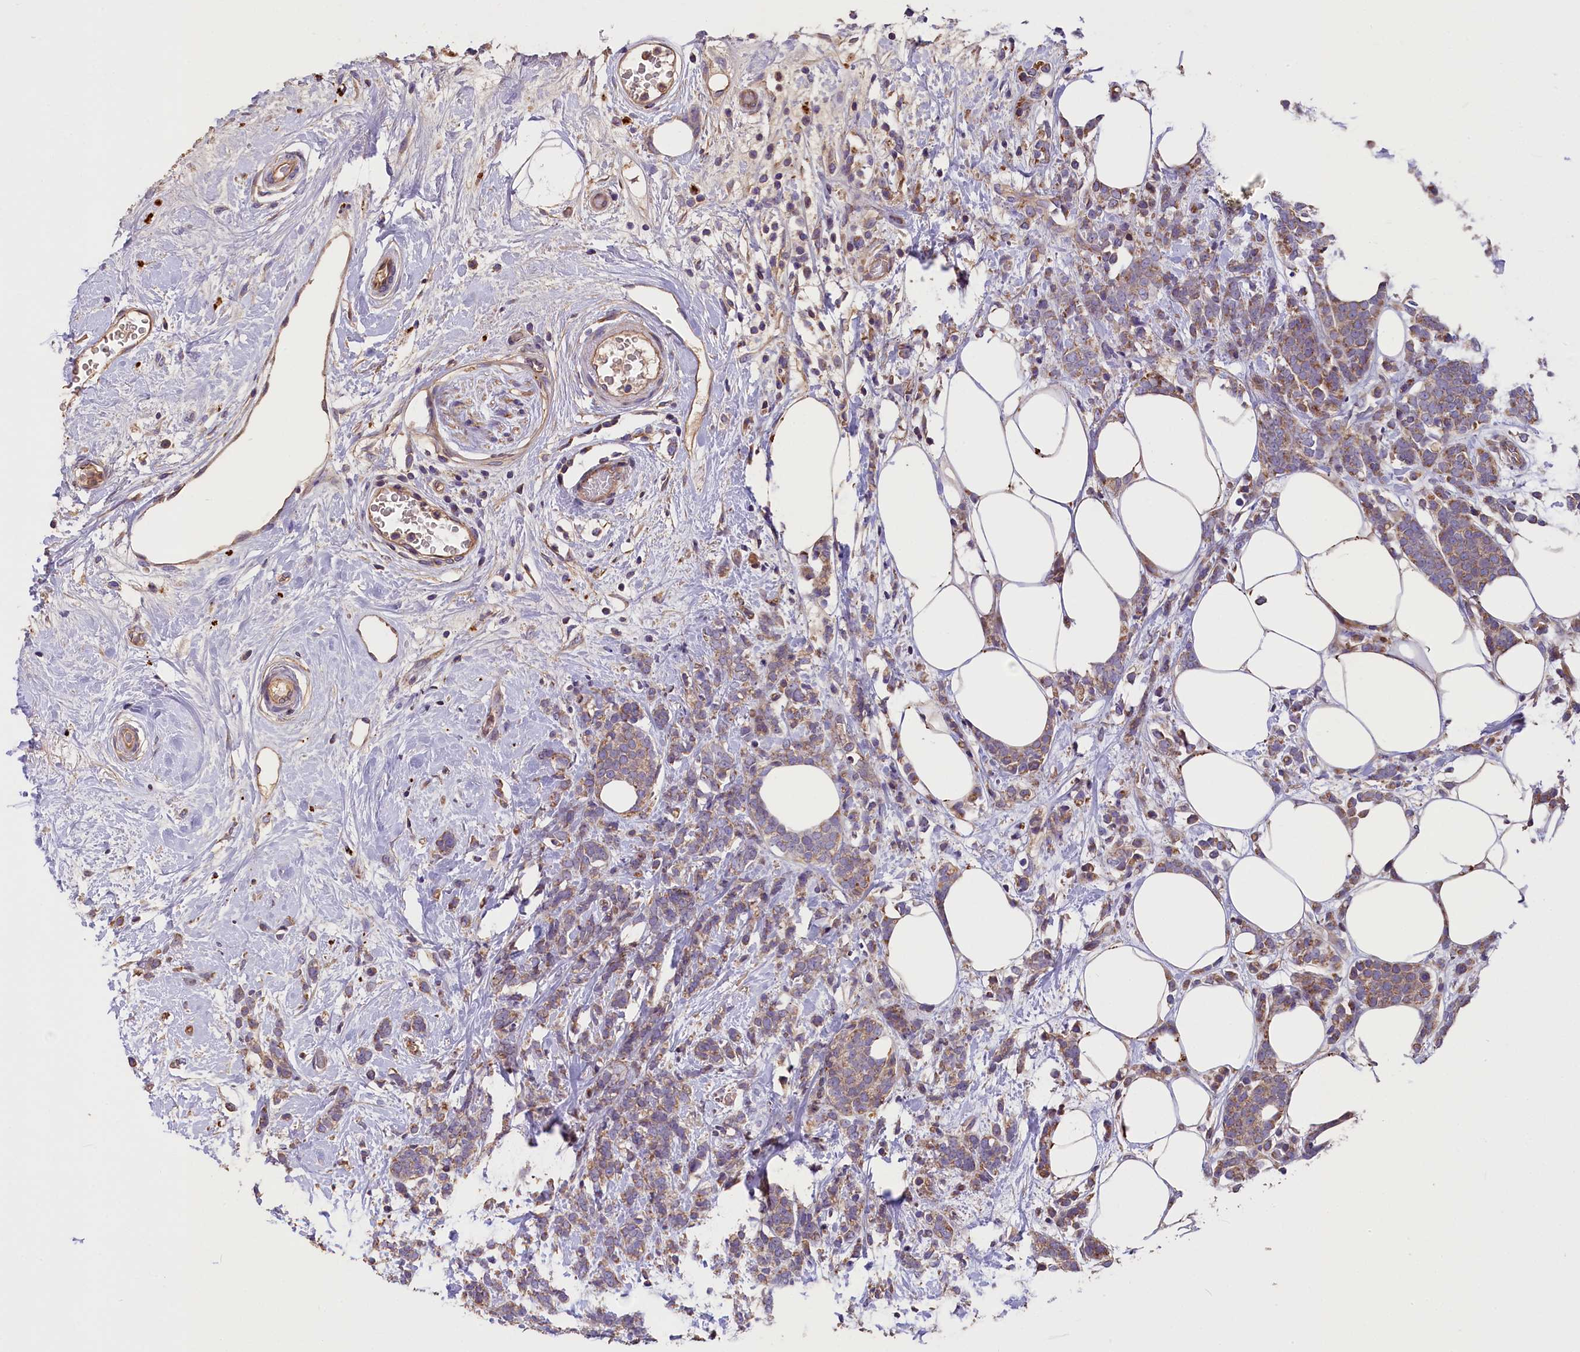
{"staining": {"intensity": "weak", "quantity": "25%-75%", "location": "cytoplasmic/membranous"}, "tissue": "breast cancer", "cell_type": "Tumor cells", "image_type": "cancer", "snomed": [{"axis": "morphology", "description": "Lobular carcinoma"}, {"axis": "topography", "description": "Breast"}], "caption": "The photomicrograph displays immunohistochemical staining of lobular carcinoma (breast). There is weak cytoplasmic/membranous expression is appreciated in about 25%-75% of tumor cells.", "gene": "ERMARD", "patient": {"sex": "female", "age": 58}}